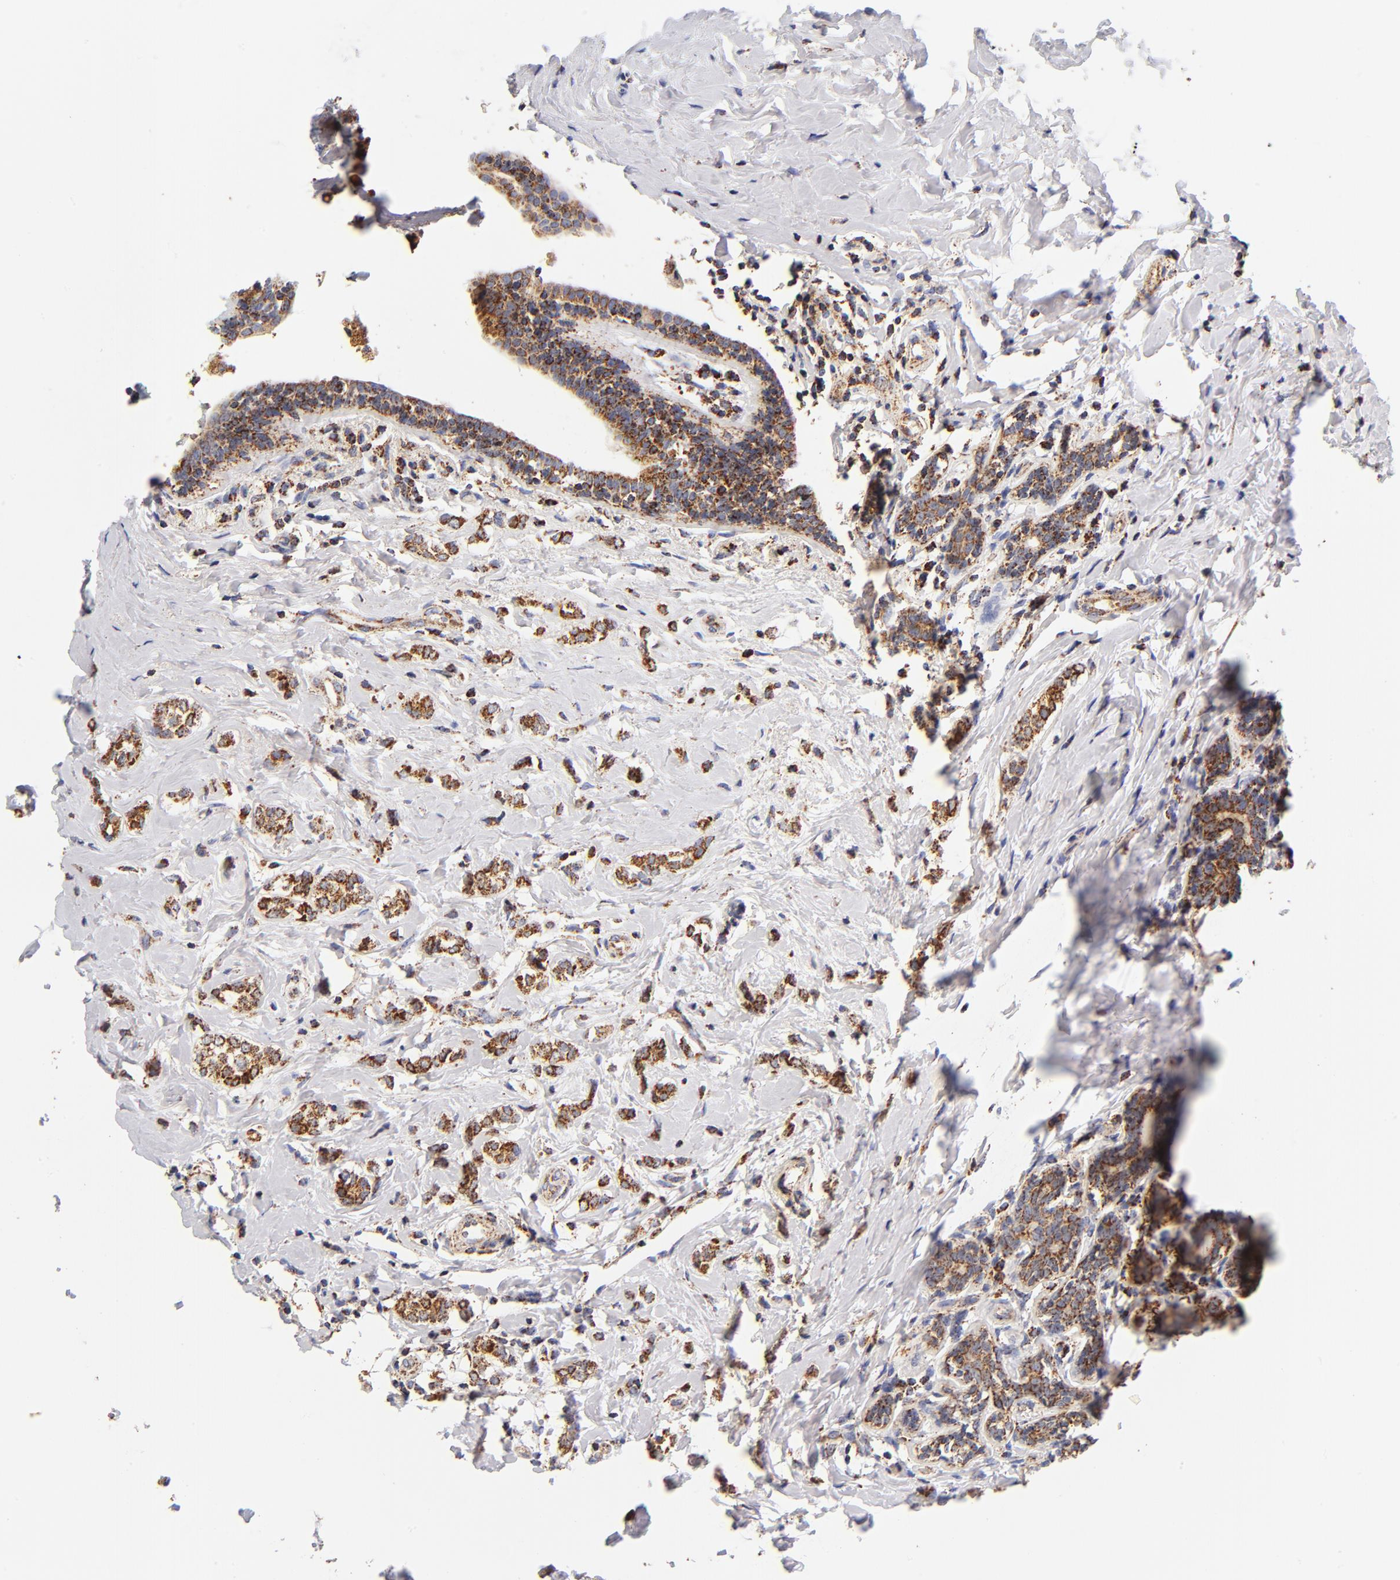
{"staining": {"intensity": "strong", "quantity": ">75%", "location": "cytoplasmic/membranous"}, "tissue": "breast cancer", "cell_type": "Tumor cells", "image_type": "cancer", "snomed": [{"axis": "morphology", "description": "Normal tissue, NOS"}, {"axis": "morphology", "description": "Lobular carcinoma"}, {"axis": "topography", "description": "Breast"}], "caption": "IHC staining of breast cancer (lobular carcinoma), which displays high levels of strong cytoplasmic/membranous positivity in approximately >75% of tumor cells indicating strong cytoplasmic/membranous protein positivity. The staining was performed using DAB (3,3'-diaminobenzidine) (brown) for protein detection and nuclei were counterstained in hematoxylin (blue).", "gene": "ECHS1", "patient": {"sex": "female", "age": 47}}